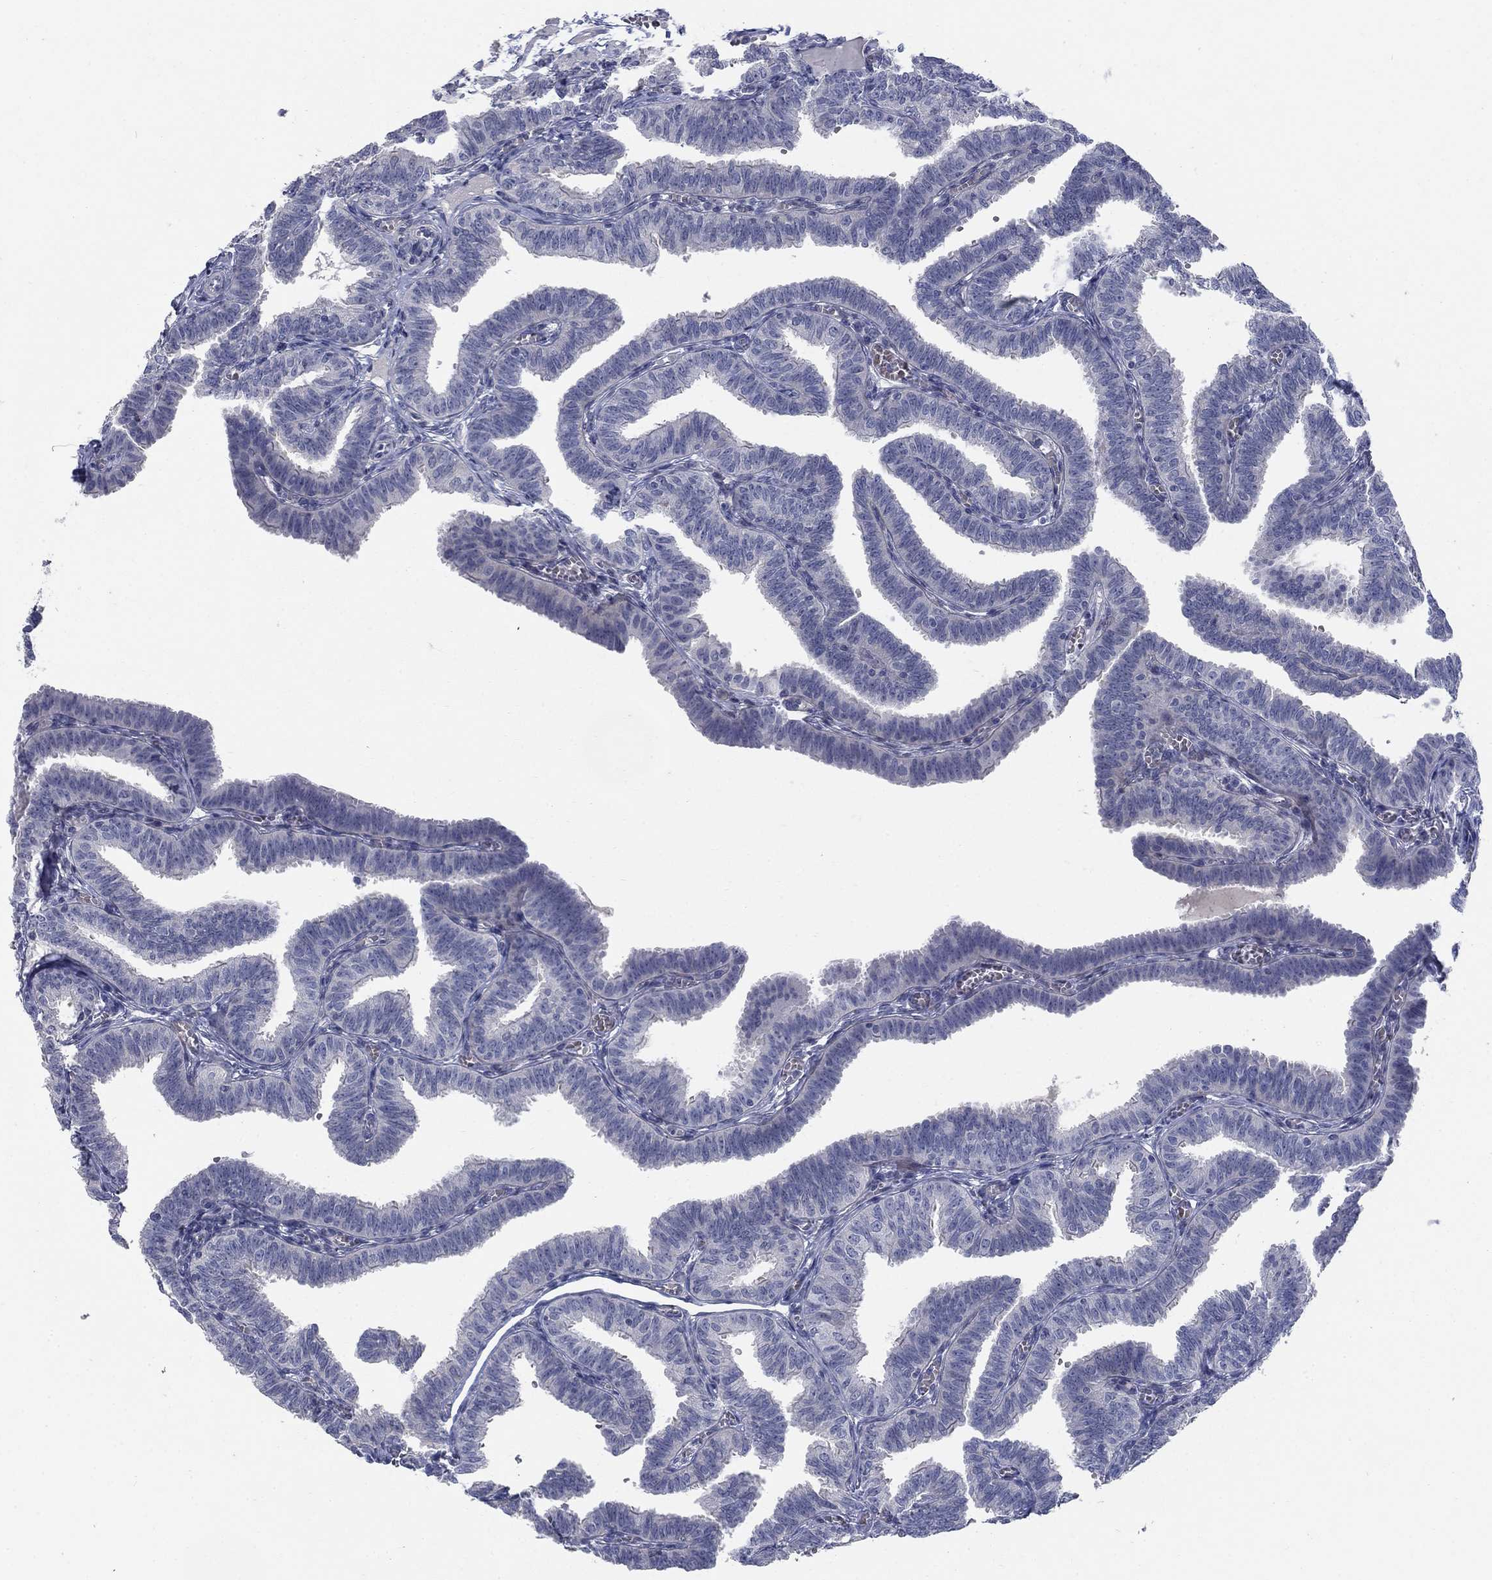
{"staining": {"intensity": "negative", "quantity": "none", "location": "none"}, "tissue": "fallopian tube", "cell_type": "Glandular cells", "image_type": "normal", "snomed": [{"axis": "morphology", "description": "Normal tissue, NOS"}, {"axis": "topography", "description": "Fallopian tube"}], "caption": "Glandular cells show no significant protein expression in benign fallopian tube. The staining was performed using DAB to visualize the protein expression in brown, while the nuclei were stained in blue with hematoxylin (Magnification: 20x).", "gene": "DNER", "patient": {"sex": "female", "age": 25}}